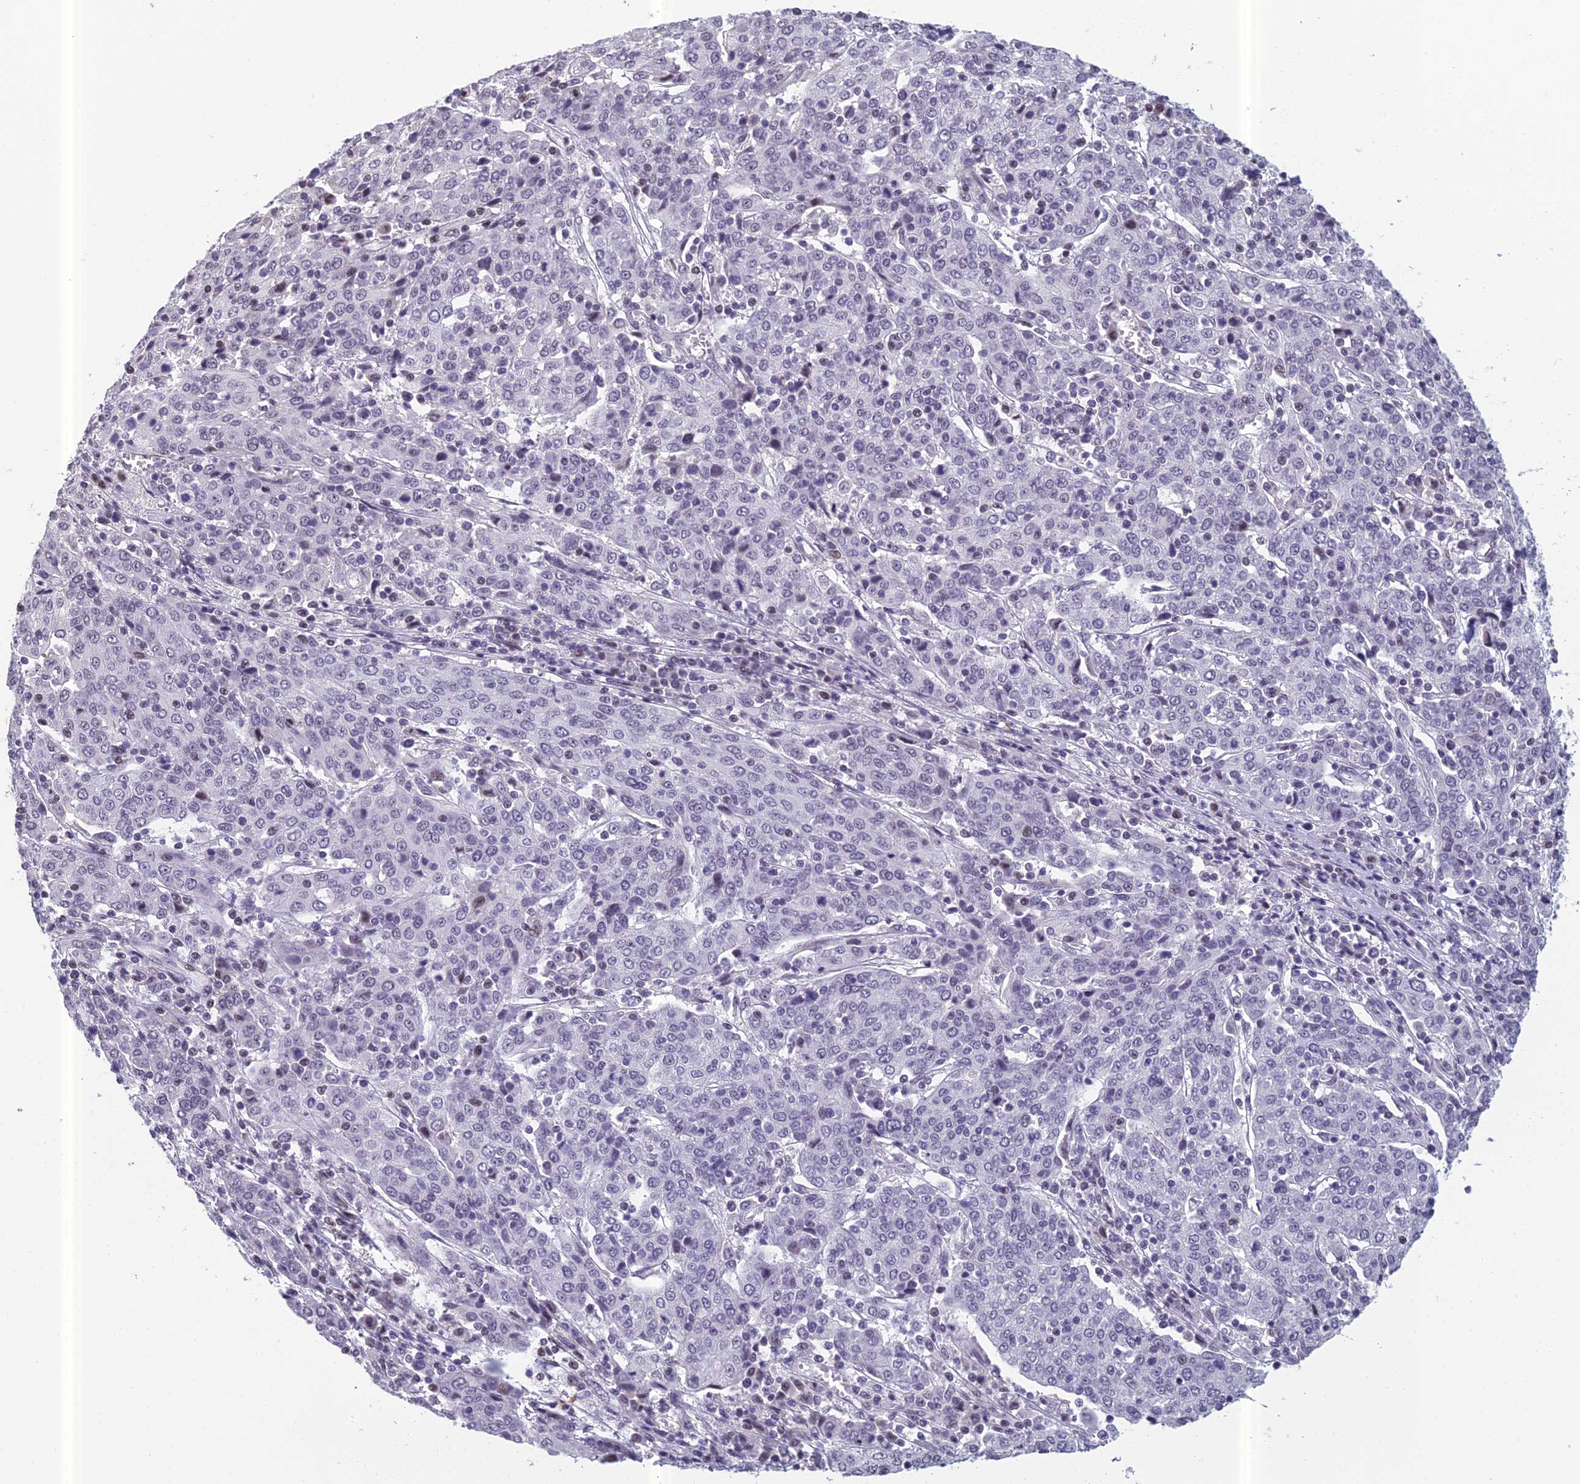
{"staining": {"intensity": "negative", "quantity": "none", "location": "none"}, "tissue": "cervical cancer", "cell_type": "Tumor cells", "image_type": "cancer", "snomed": [{"axis": "morphology", "description": "Squamous cell carcinoma, NOS"}, {"axis": "topography", "description": "Cervix"}], "caption": "An immunohistochemistry micrograph of cervical cancer is shown. There is no staining in tumor cells of cervical cancer.", "gene": "RGS17", "patient": {"sex": "female", "age": 67}}